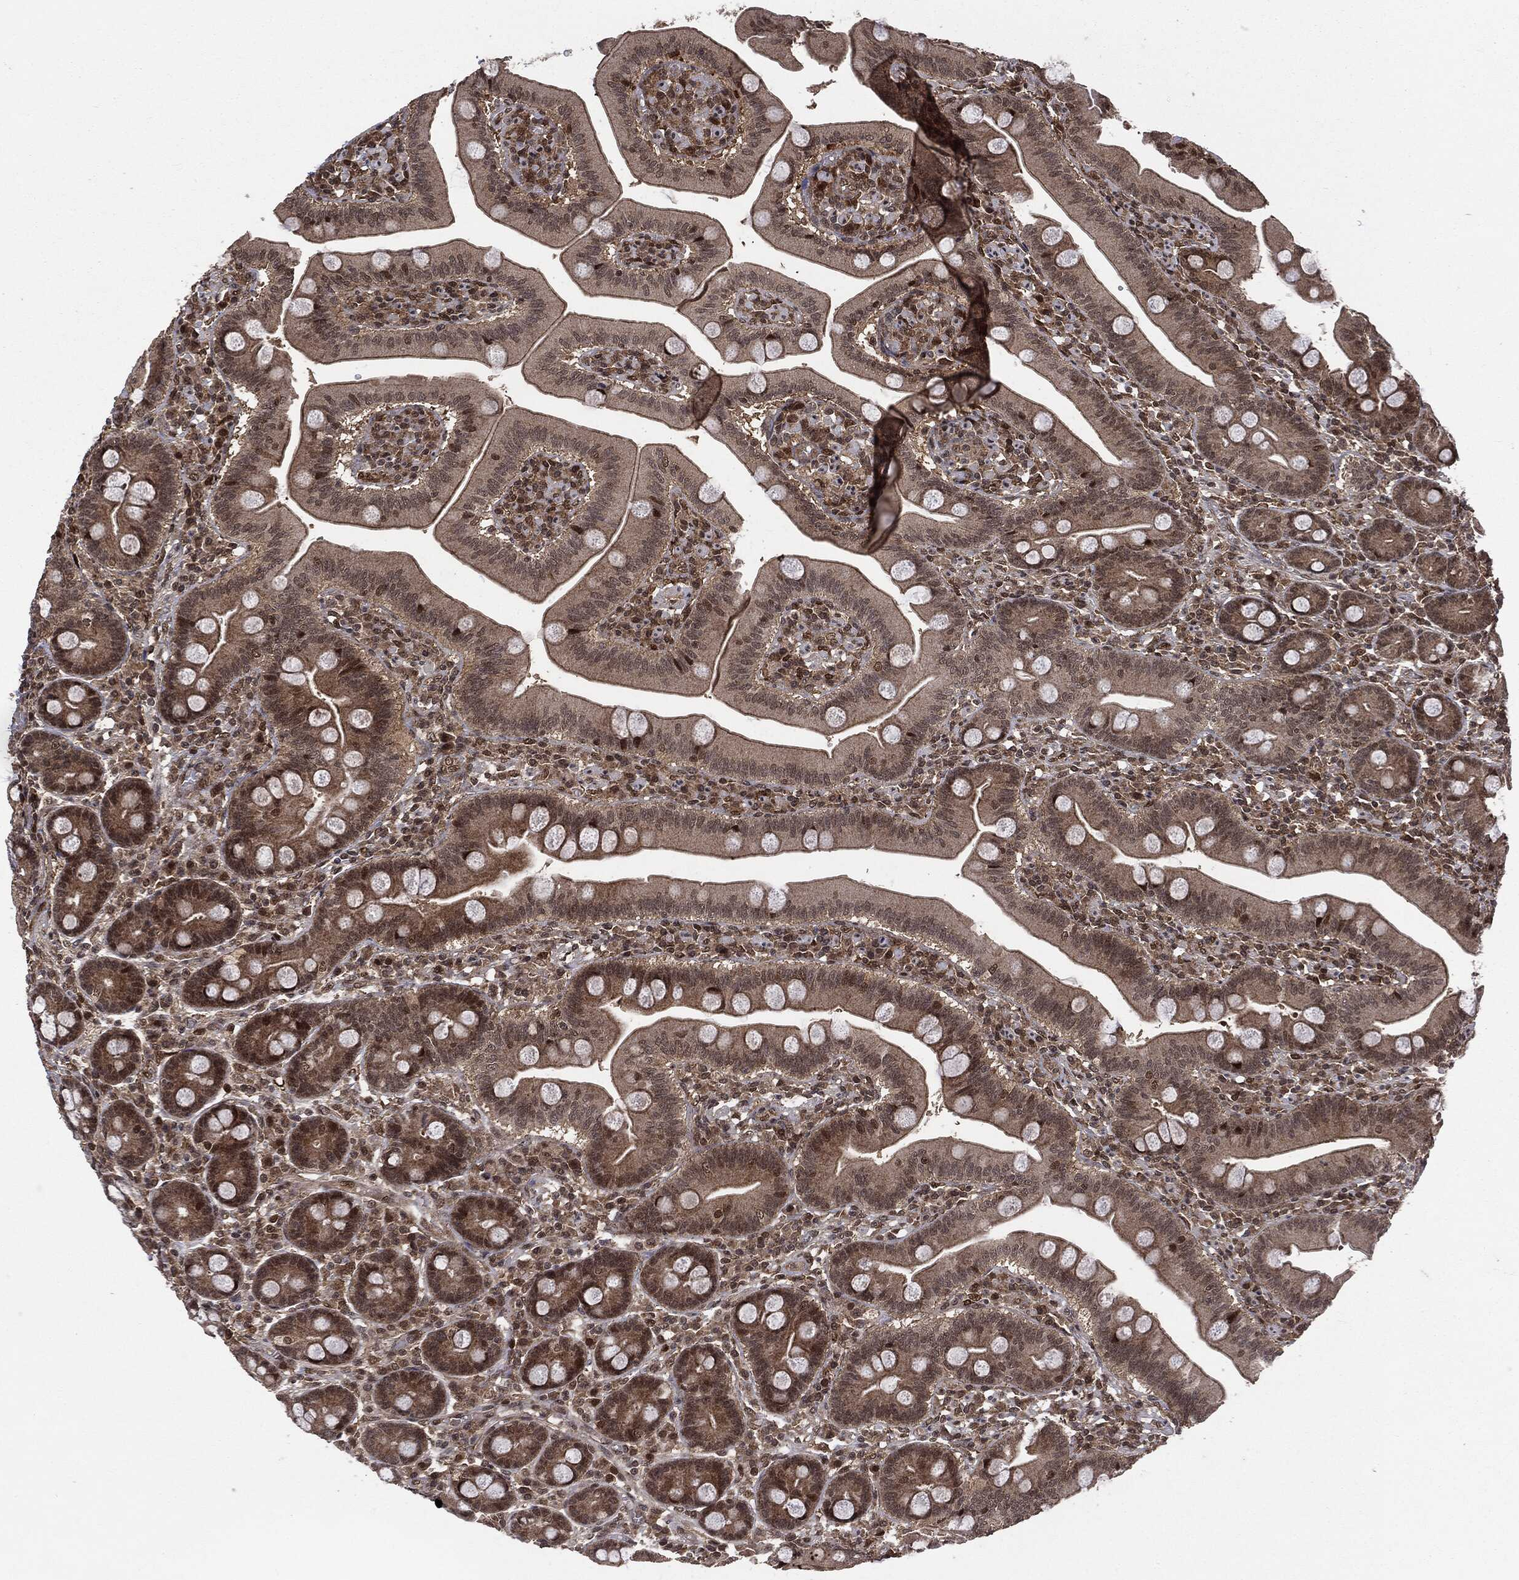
{"staining": {"intensity": "weak", "quantity": "25%-75%", "location": "cytoplasmic/membranous,nuclear"}, "tissue": "duodenum", "cell_type": "Glandular cells", "image_type": "normal", "snomed": [{"axis": "morphology", "description": "Normal tissue, NOS"}, {"axis": "topography", "description": "Duodenum"}], "caption": "An immunohistochemistry photomicrograph of normal tissue is shown. Protein staining in brown highlights weak cytoplasmic/membranous,nuclear positivity in duodenum within glandular cells.", "gene": "PTPA", "patient": {"sex": "male", "age": 59}}